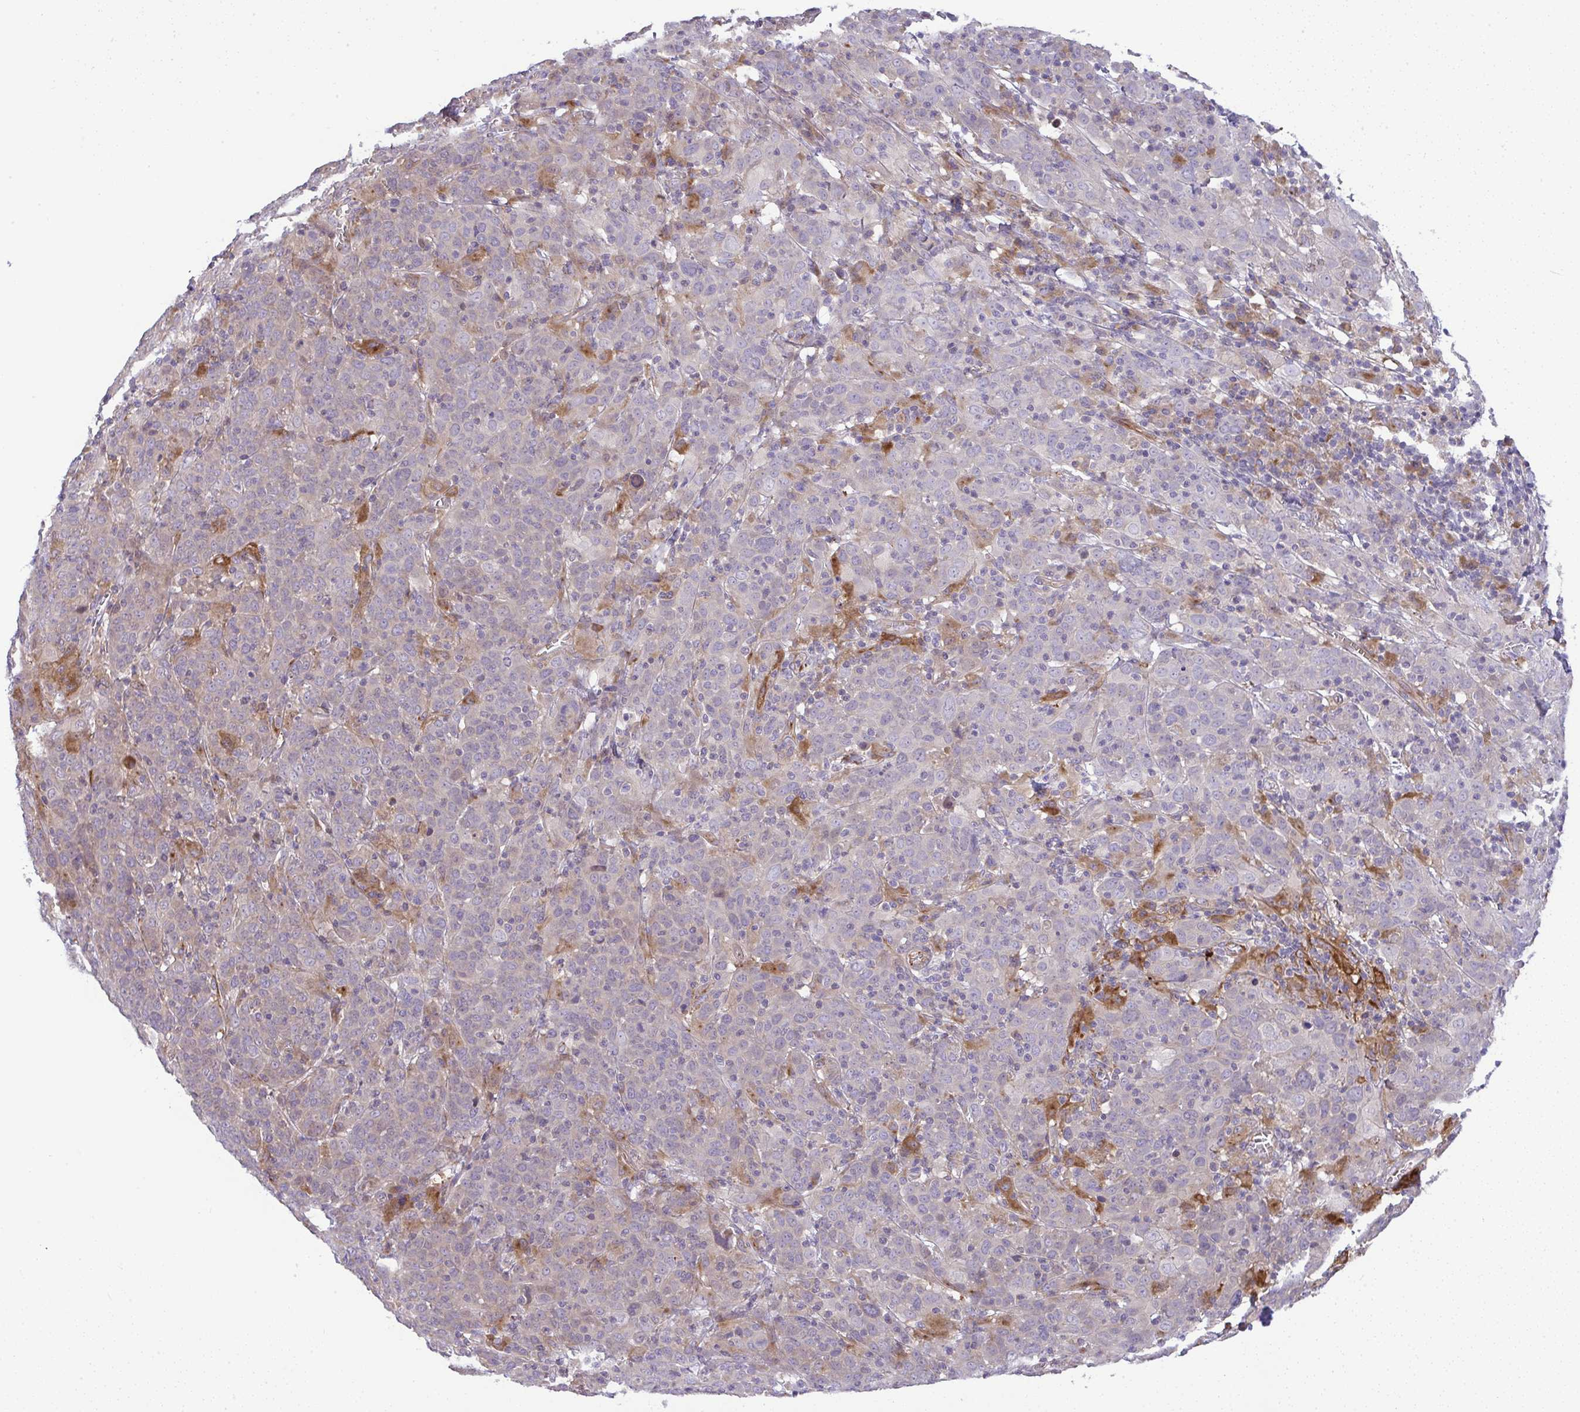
{"staining": {"intensity": "negative", "quantity": "none", "location": "none"}, "tissue": "cervical cancer", "cell_type": "Tumor cells", "image_type": "cancer", "snomed": [{"axis": "morphology", "description": "Squamous cell carcinoma, NOS"}, {"axis": "topography", "description": "Cervix"}], "caption": "High magnification brightfield microscopy of cervical cancer (squamous cell carcinoma) stained with DAB (brown) and counterstained with hematoxylin (blue): tumor cells show no significant staining.", "gene": "GRID2", "patient": {"sex": "female", "age": 67}}